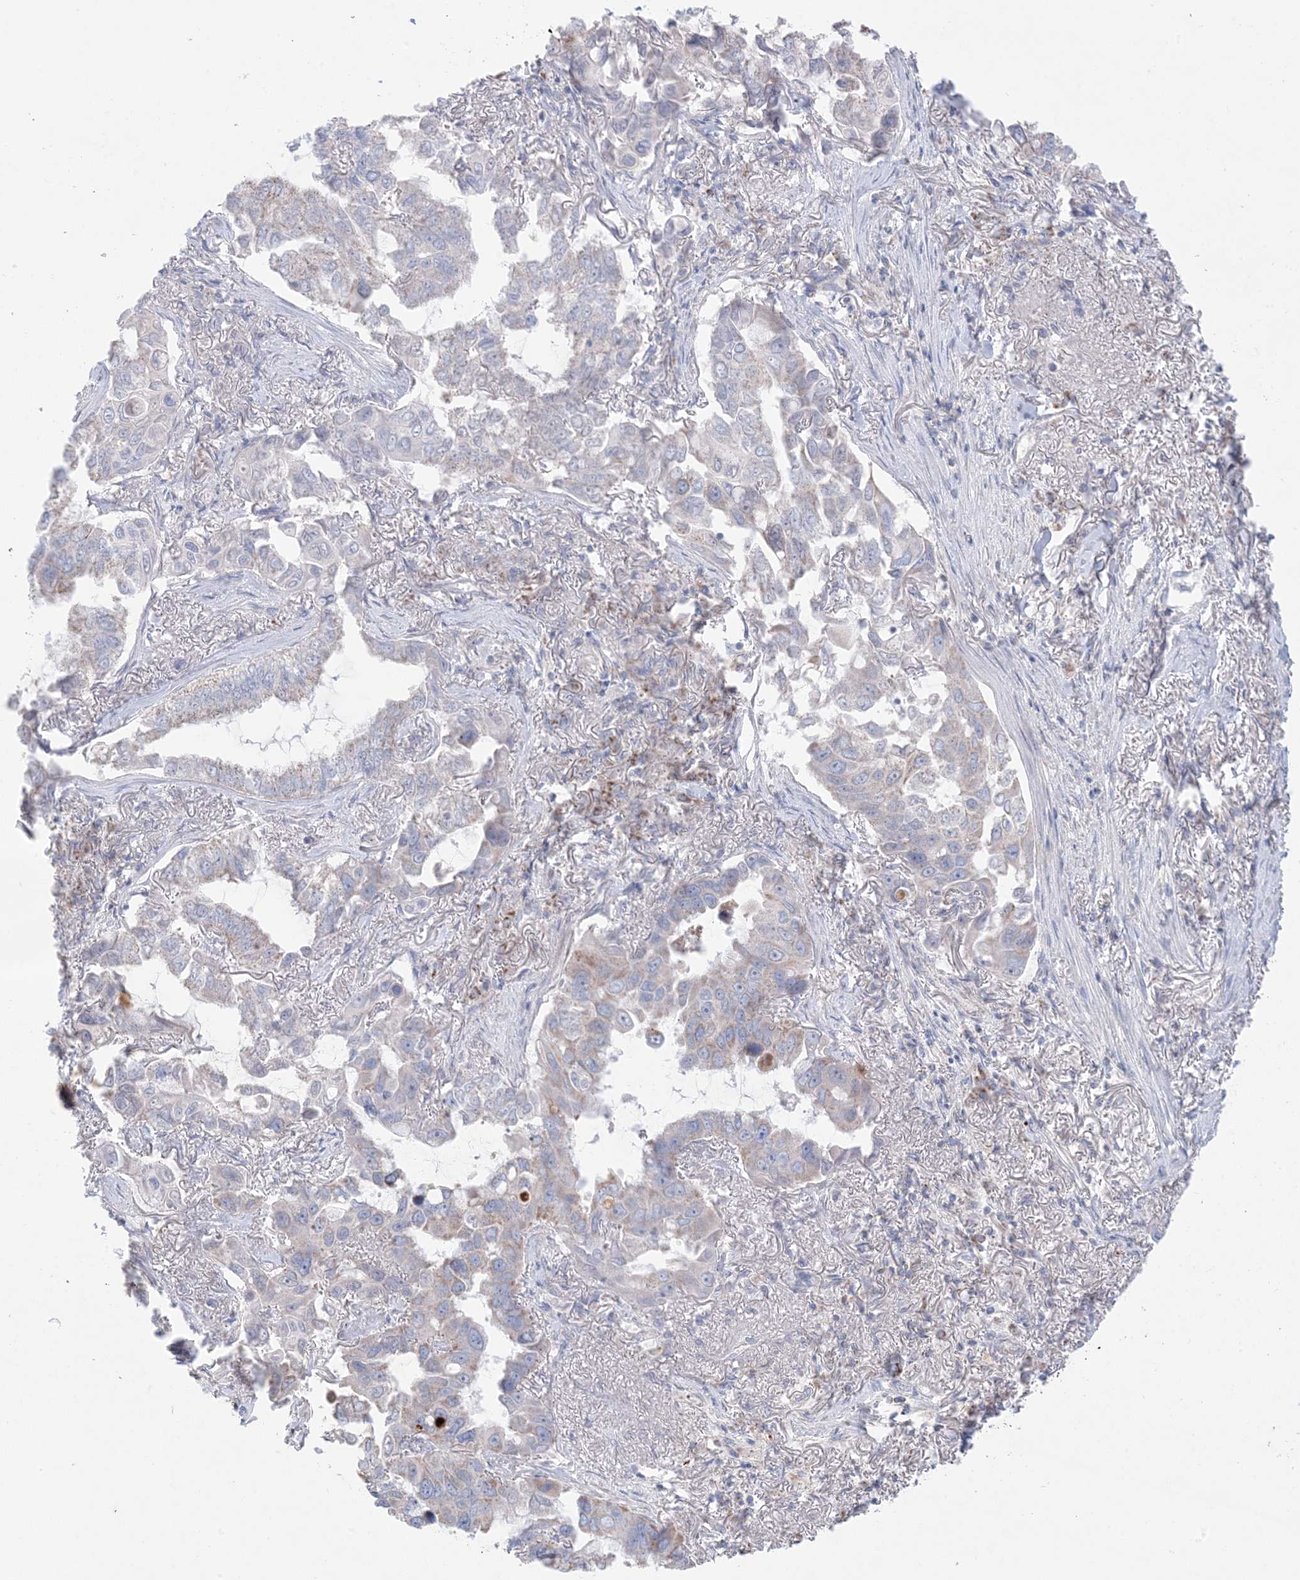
{"staining": {"intensity": "weak", "quantity": "<25%", "location": "cytoplasmic/membranous"}, "tissue": "lung cancer", "cell_type": "Tumor cells", "image_type": "cancer", "snomed": [{"axis": "morphology", "description": "Adenocarcinoma, NOS"}, {"axis": "topography", "description": "Lung"}], "caption": "Lung cancer (adenocarcinoma) was stained to show a protein in brown. There is no significant positivity in tumor cells.", "gene": "KCTD6", "patient": {"sex": "male", "age": 64}}